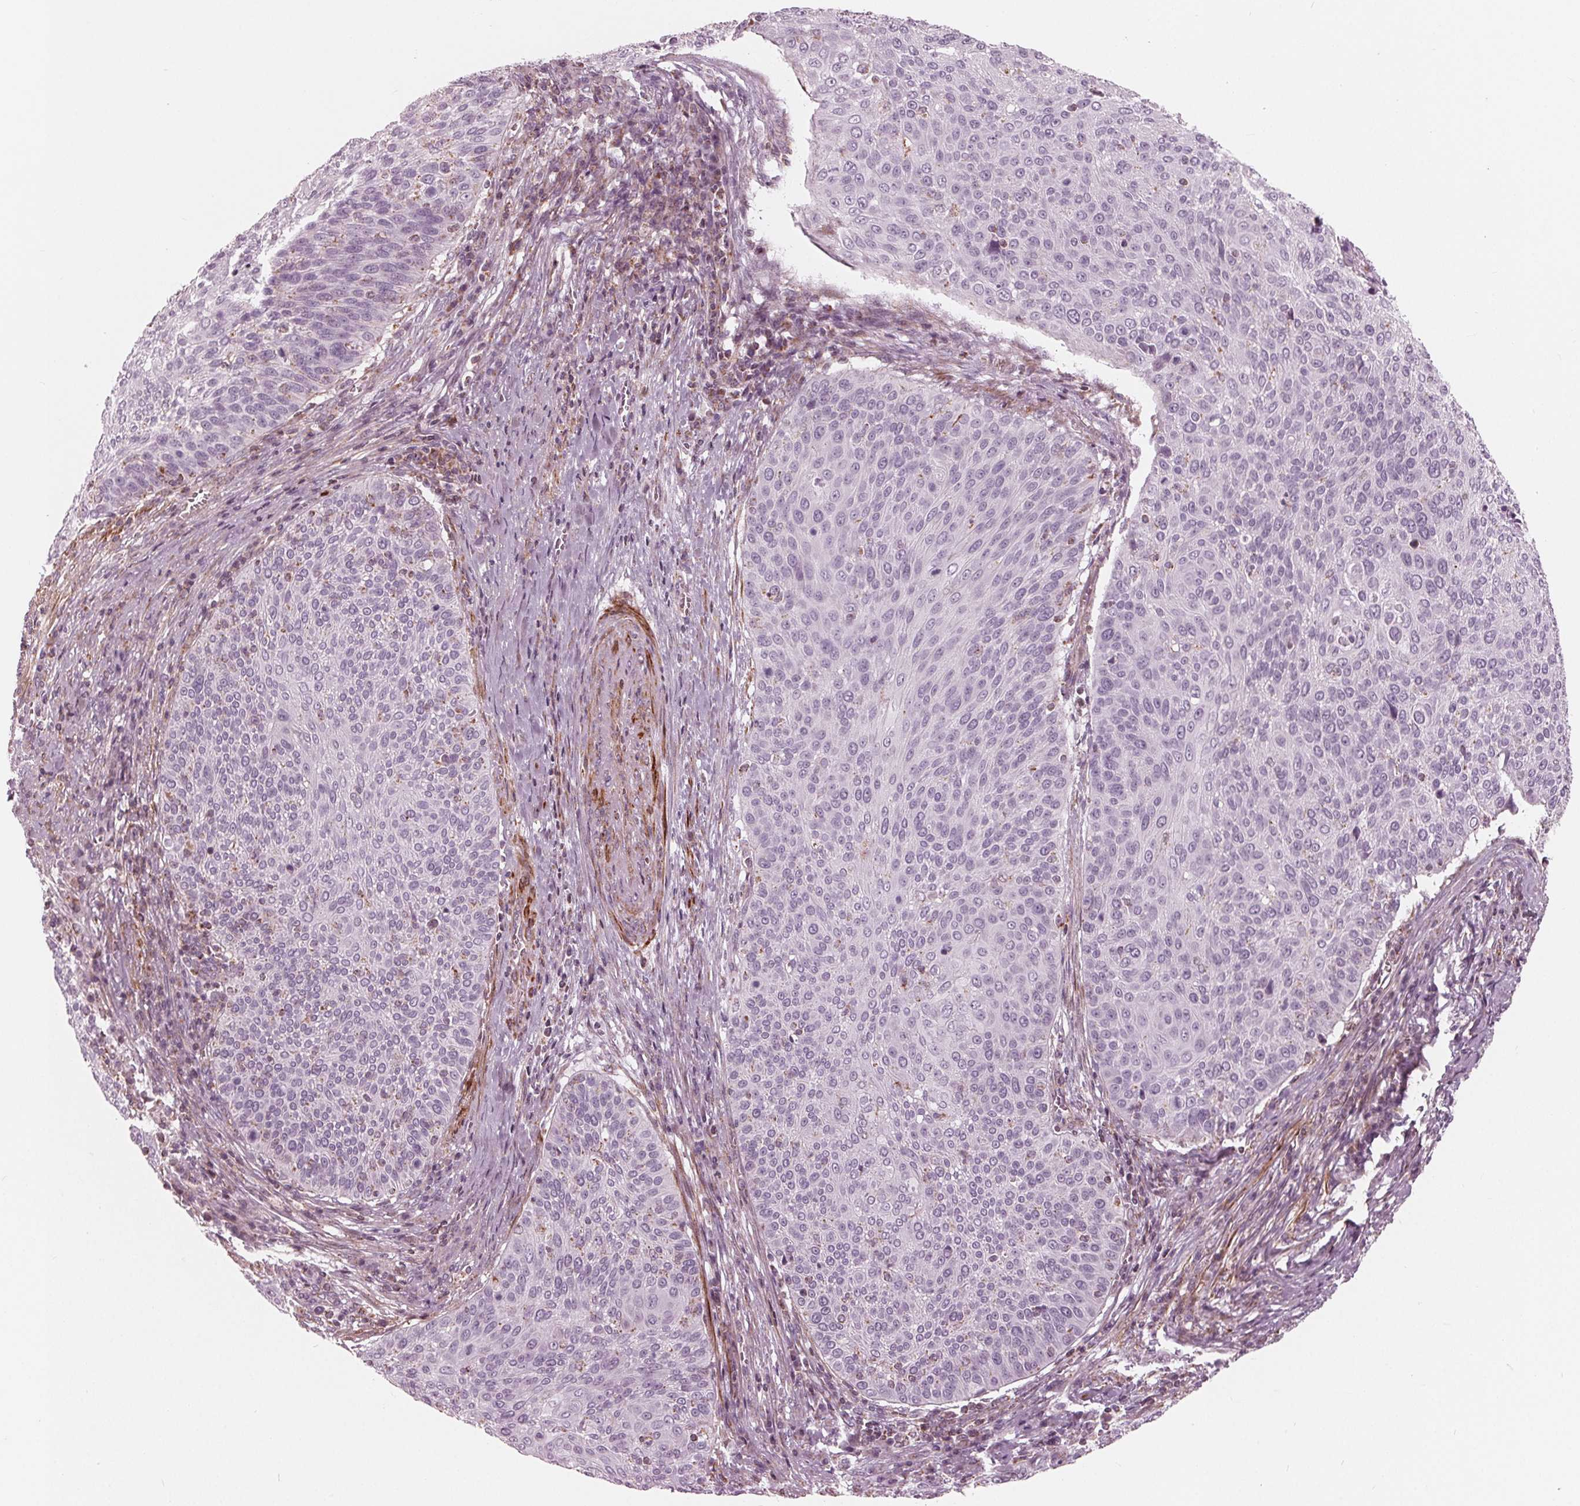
{"staining": {"intensity": "negative", "quantity": "none", "location": "none"}, "tissue": "cervical cancer", "cell_type": "Tumor cells", "image_type": "cancer", "snomed": [{"axis": "morphology", "description": "Squamous cell carcinoma, NOS"}, {"axis": "topography", "description": "Cervix"}], "caption": "Human cervical cancer stained for a protein using immunohistochemistry (IHC) demonstrates no positivity in tumor cells.", "gene": "DCAF4L2", "patient": {"sex": "female", "age": 31}}